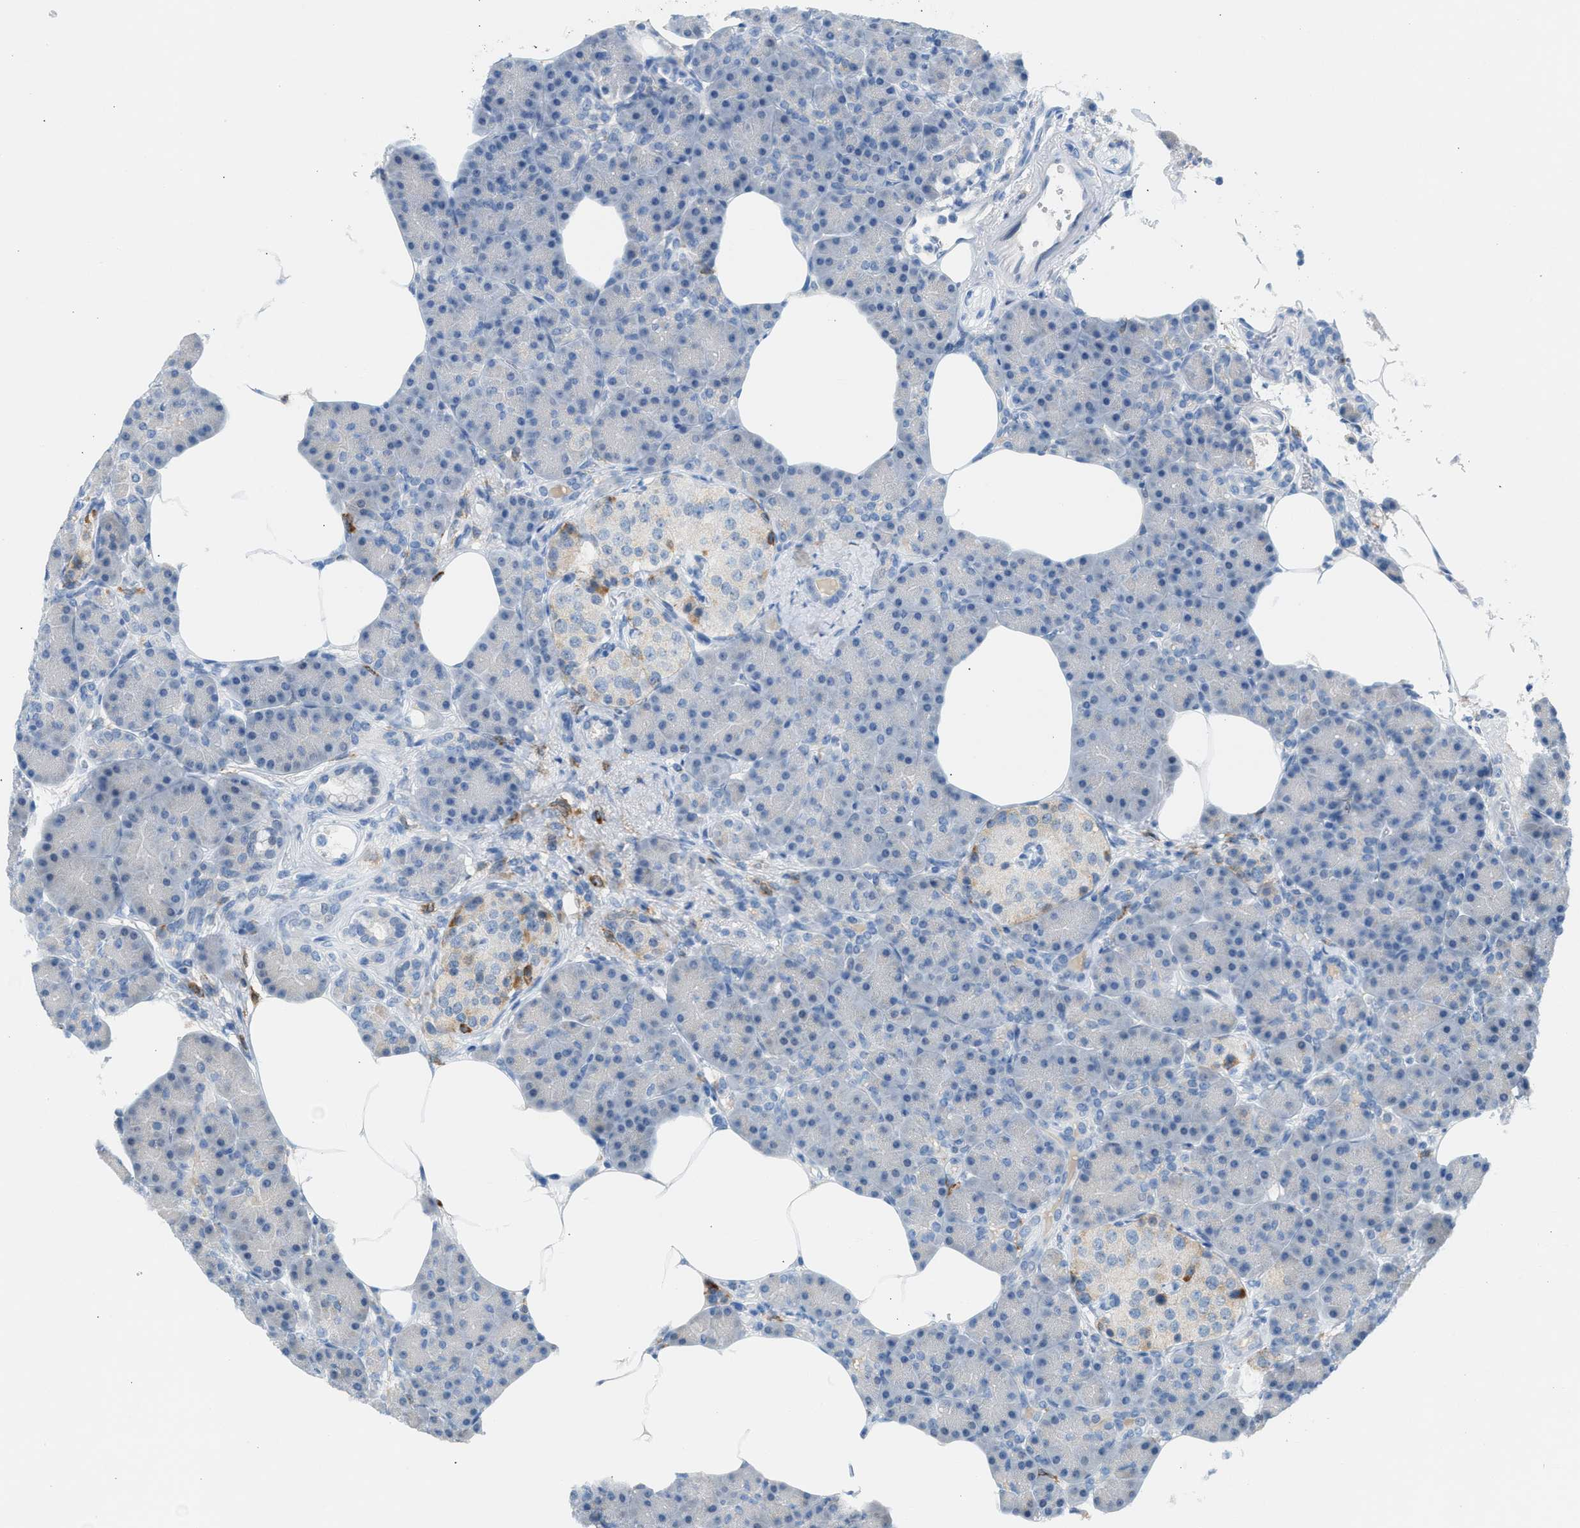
{"staining": {"intensity": "moderate", "quantity": "<25%", "location": "cytoplasmic/membranous"}, "tissue": "pancreas", "cell_type": "Exocrine glandular cells", "image_type": "normal", "snomed": [{"axis": "morphology", "description": "Normal tissue, NOS"}, {"axis": "topography", "description": "Pancreas"}], "caption": "A high-resolution photomicrograph shows immunohistochemistry staining of benign pancreas, which reveals moderate cytoplasmic/membranous positivity in approximately <25% of exocrine glandular cells.", "gene": "CLEC10A", "patient": {"sex": "female", "age": 70}}